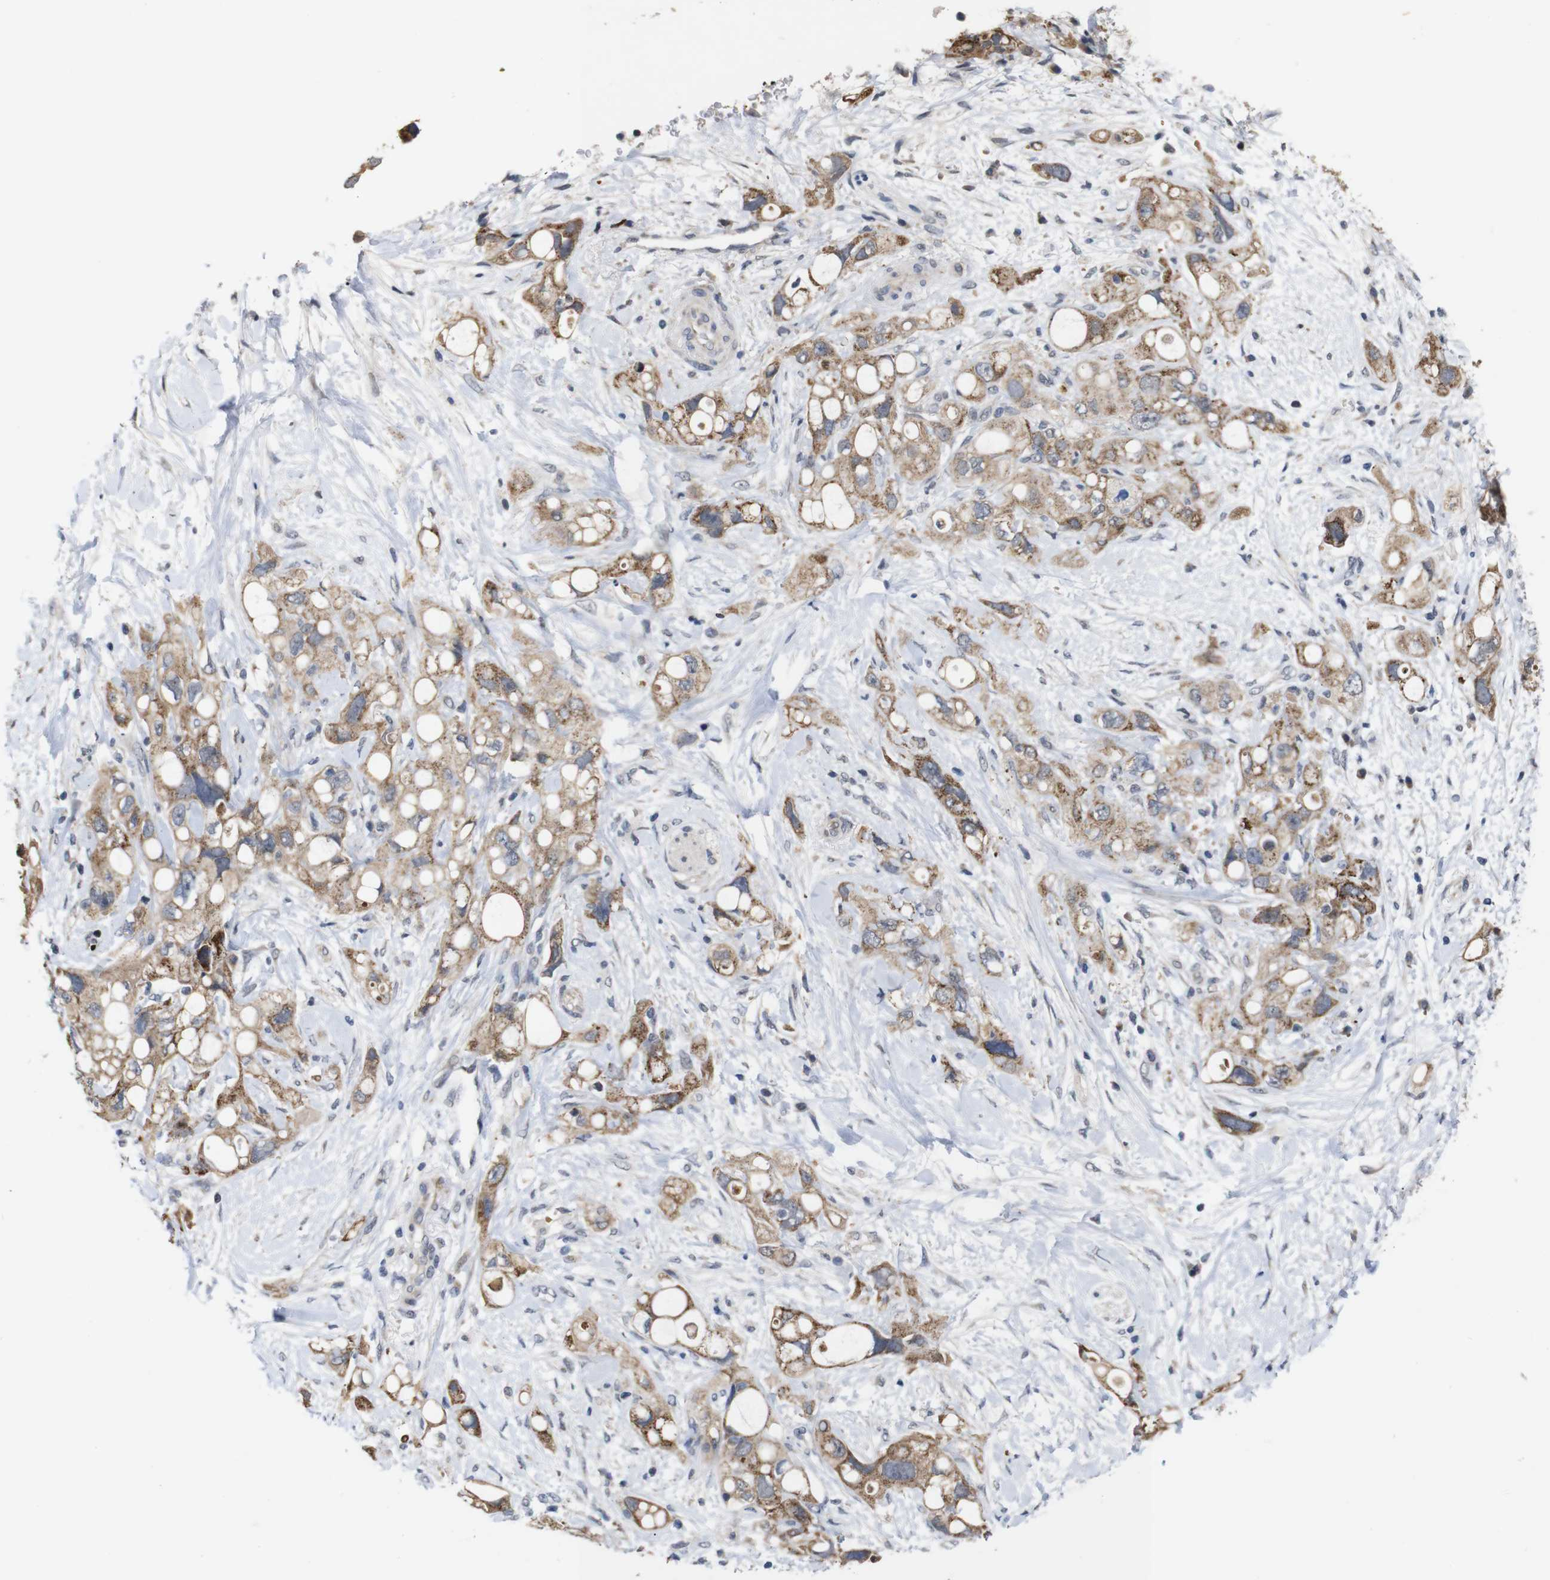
{"staining": {"intensity": "moderate", "quantity": ">75%", "location": "cytoplasmic/membranous"}, "tissue": "pancreatic cancer", "cell_type": "Tumor cells", "image_type": "cancer", "snomed": [{"axis": "morphology", "description": "Adenocarcinoma, NOS"}, {"axis": "topography", "description": "Pancreas"}], "caption": "Immunohistochemistry of pancreatic adenocarcinoma reveals medium levels of moderate cytoplasmic/membranous positivity in approximately >75% of tumor cells. (DAB (3,3'-diaminobenzidine) IHC with brightfield microscopy, high magnification).", "gene": "ATP7B", "patient": {"sex": "female", "age": 56}}